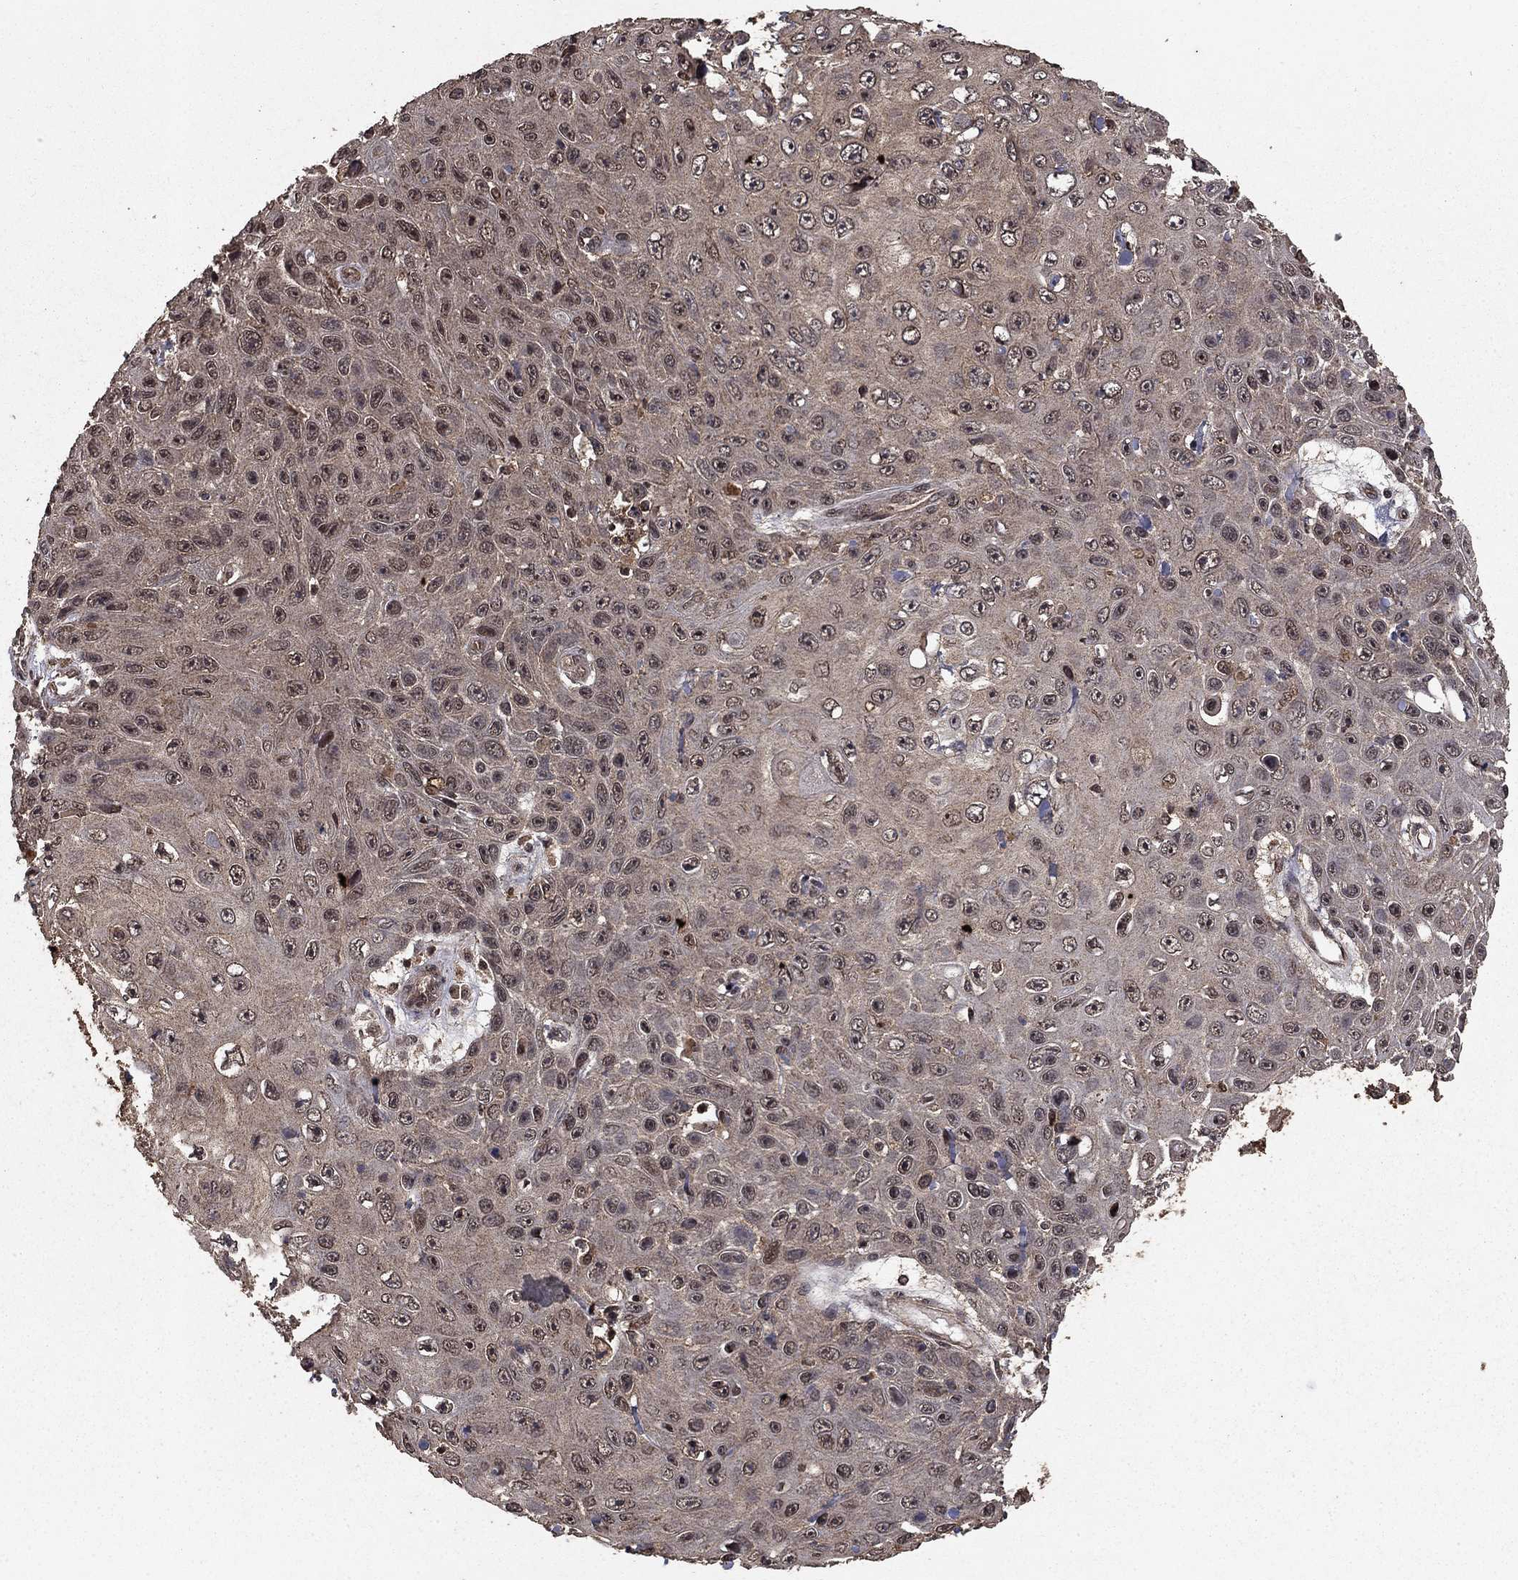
{"staining": {"intensity": "weak", "quantity": "<25%", "location": "cytoplasmic/membranous,nuclear"}, "tissue": "skin cancer", "cell_type": "Tumor cells", "image_type": "cancer", "snomed": [{"axis": "morphology", "description": "Squamous cell carcinoma, NOS"}, {"axis": "topography", "description": "Skin"}], "caption": "Human skin cancer (squamous cell carcinoma) stained for a protein using immunohistochemistry (IHC) shows no staining in tumor cells.", "gene": "PRDM1", "patient": {"sex": "male", "age": 82}}